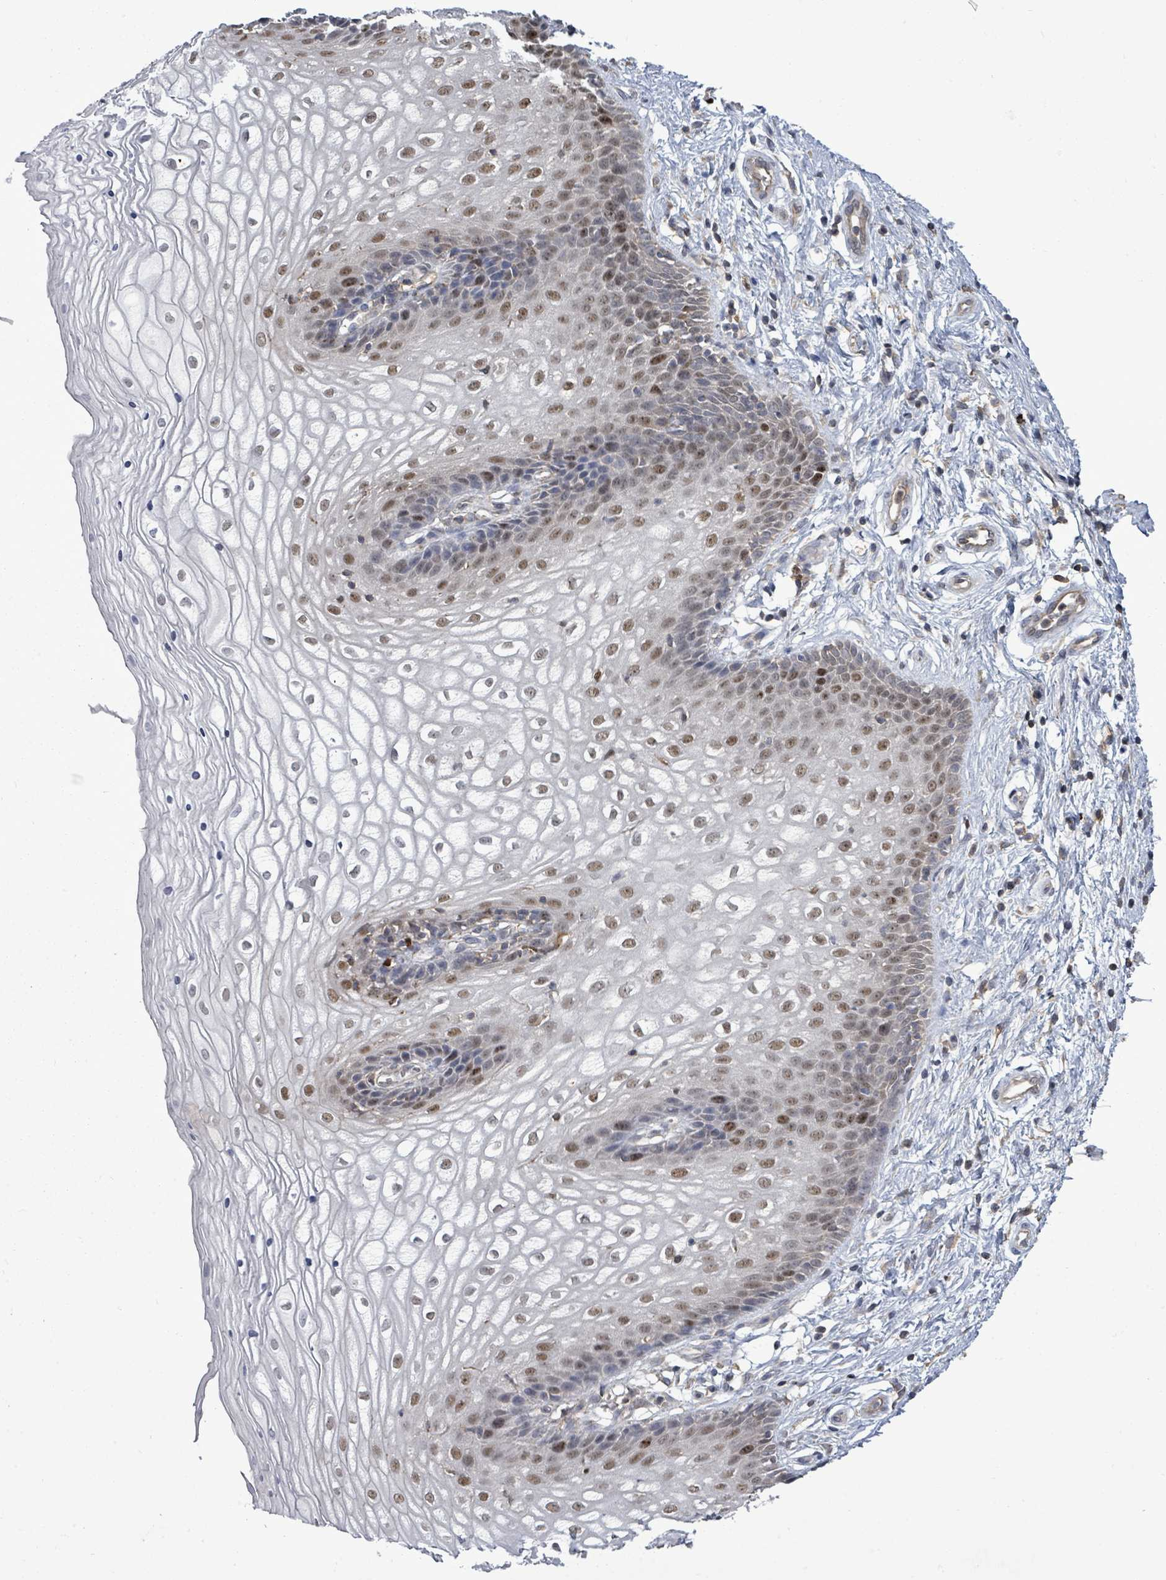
{"staining": {"intensity": "moderate", "quantity": "25%-75%", "location": "nuclear"}, "tissue": "vagina", "cell_type": "Squamous epithelial cells", "image_type": "normal", "snomed": [{"axis": "morphology", "description": "Normal tissue, NOS"}, {"axis": "topography", "description": "Vagina"}], "caption": "An image of vagina stained for a protein reveals moderate nuclear brown staining in squamous epithelial cells. (IHC, brightfield microscopy, high magnification).", "gene": "PAPSS1", "patient": {"sex": "female", "age": 34}}